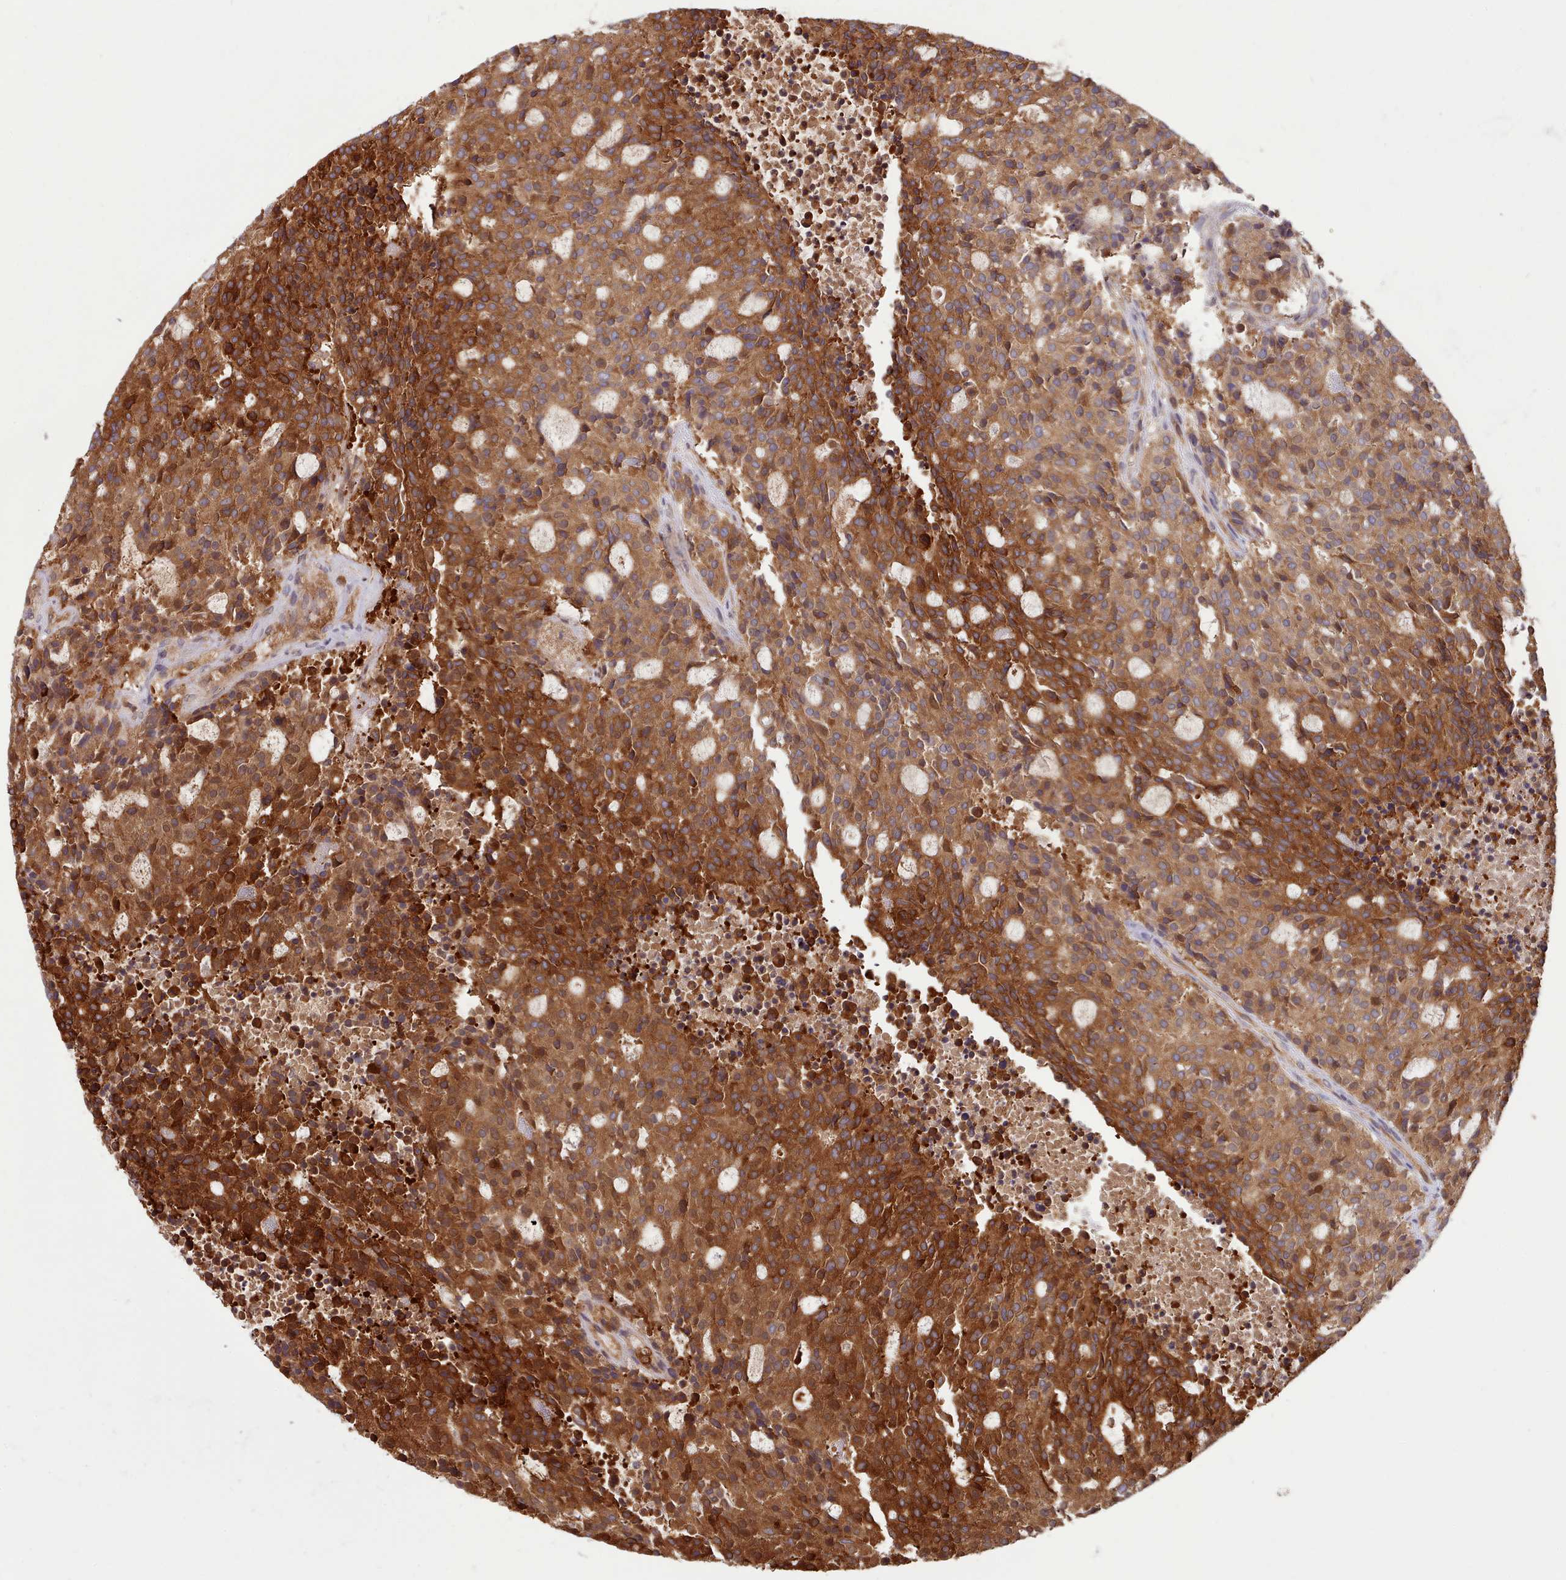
{"staining": {"intensity": "strong", "quantity": ">75%", "location": "cytoplasmic/membranous"}, "tissue": "carcinoid", "cell_type": "Tumor cells", "image_type": "cancer", "snomed": [{"axis": "morphology", "description": "Carcinoid, malignant, NOS"}, {"axis": "topography", "description": "Pancreas"}], "caption": "Protein expression analysis of human malignant carcinoid reveals strong cytoplasmic/membranous expression in approximately >75% of tumor cells.", "gene": "SLC4A9", "patient": {"sex": "female", "age": 54}}